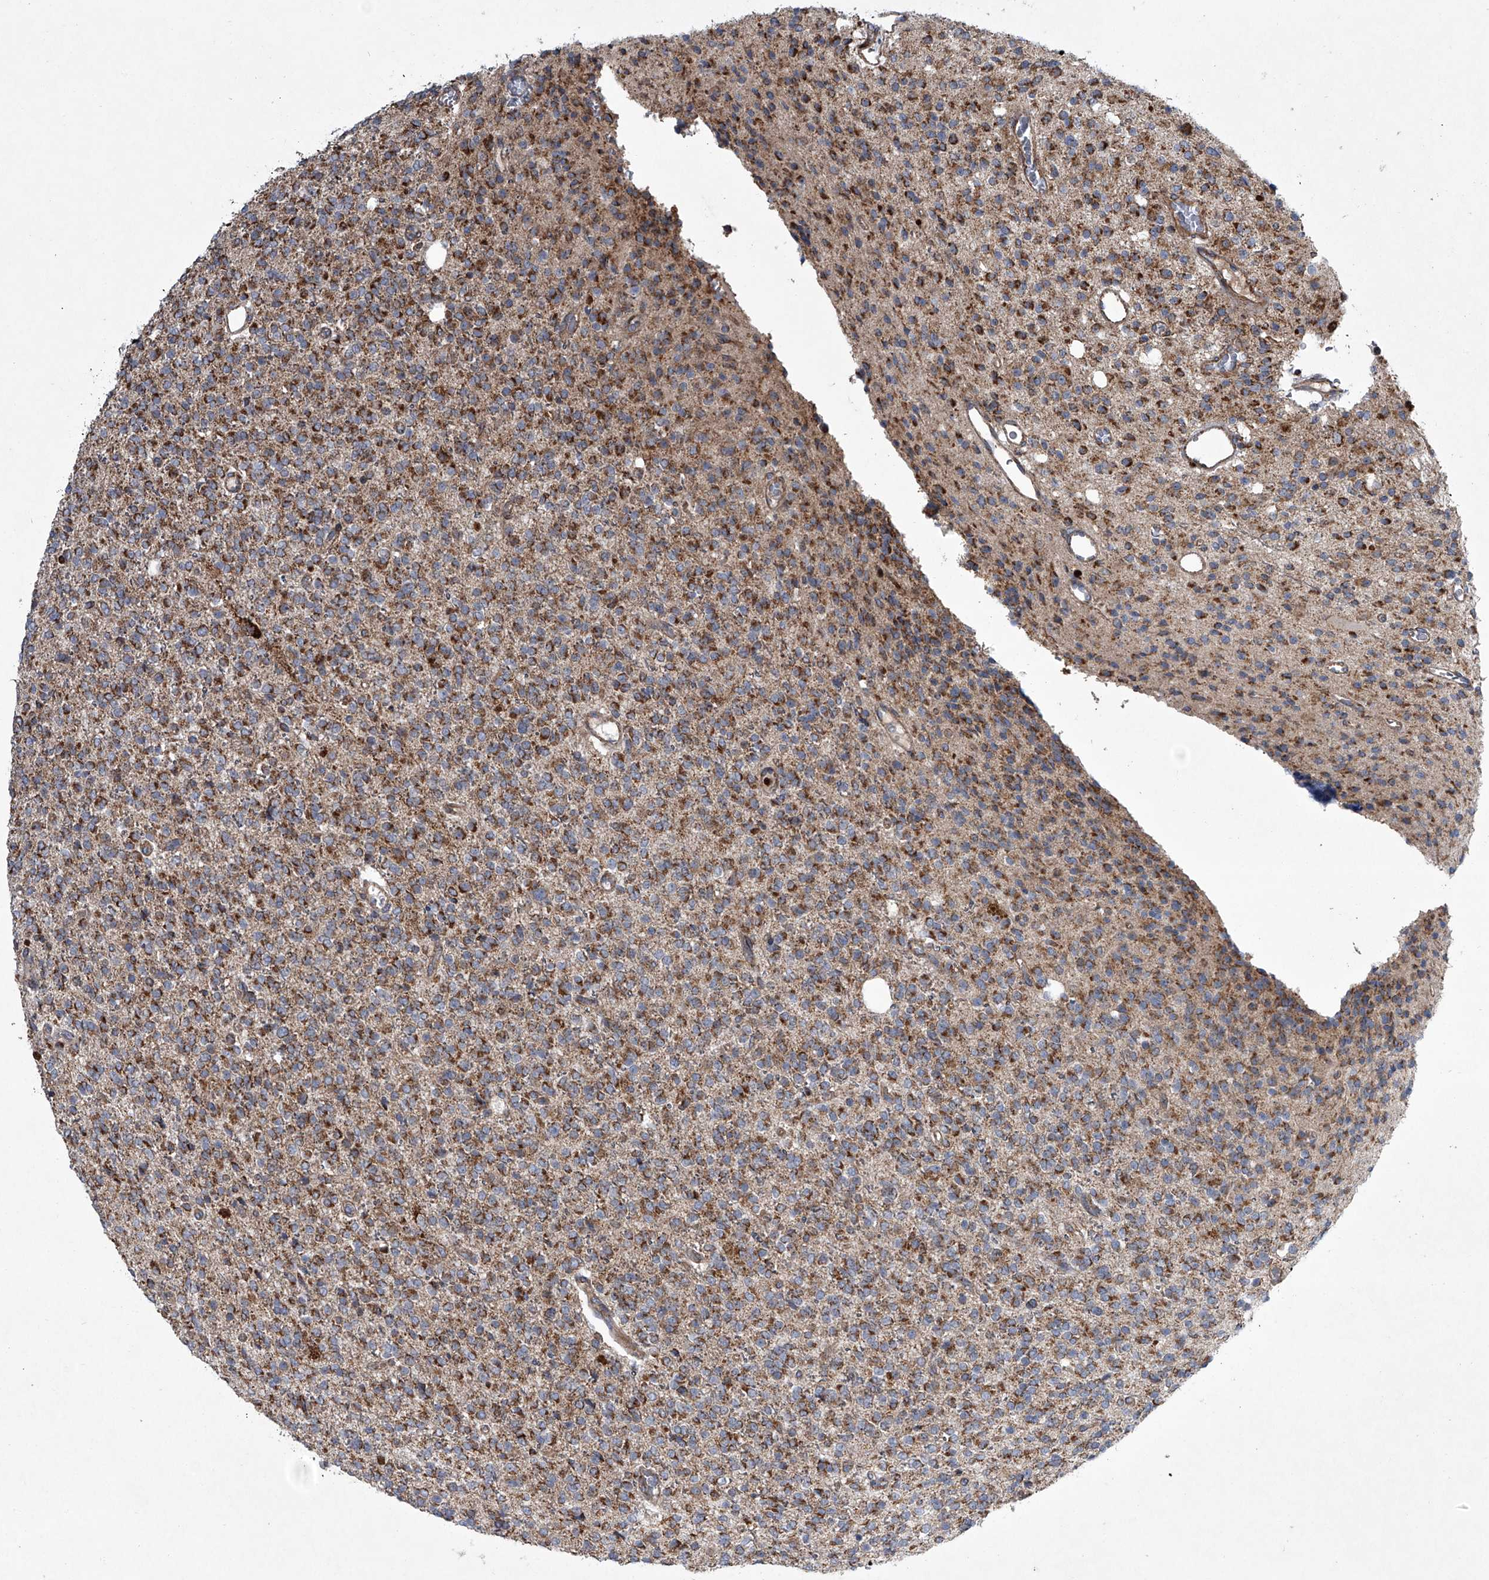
{"staining": {"intensity": "moderate", "quantity": ">75%", "location": "cytoplasmic/membranous"}, "tissue": "glioma", "cell_type": "Tumor cells", "image_type": "cancer", "snomed": [{"axis": "morphology", "description": "Glioma, malignant, High grade"}, {"axis": "topography", "description": "Brain"}], "caption": "This photomicrograph reveals immunohistochemistry (IHC) staining of human glioma, with medium moderate cytoplasmic/membranous expression in approximately >75% of tumor cells.", "gene": "STRADA", "patient": {"sex": "male", "age": 34}}